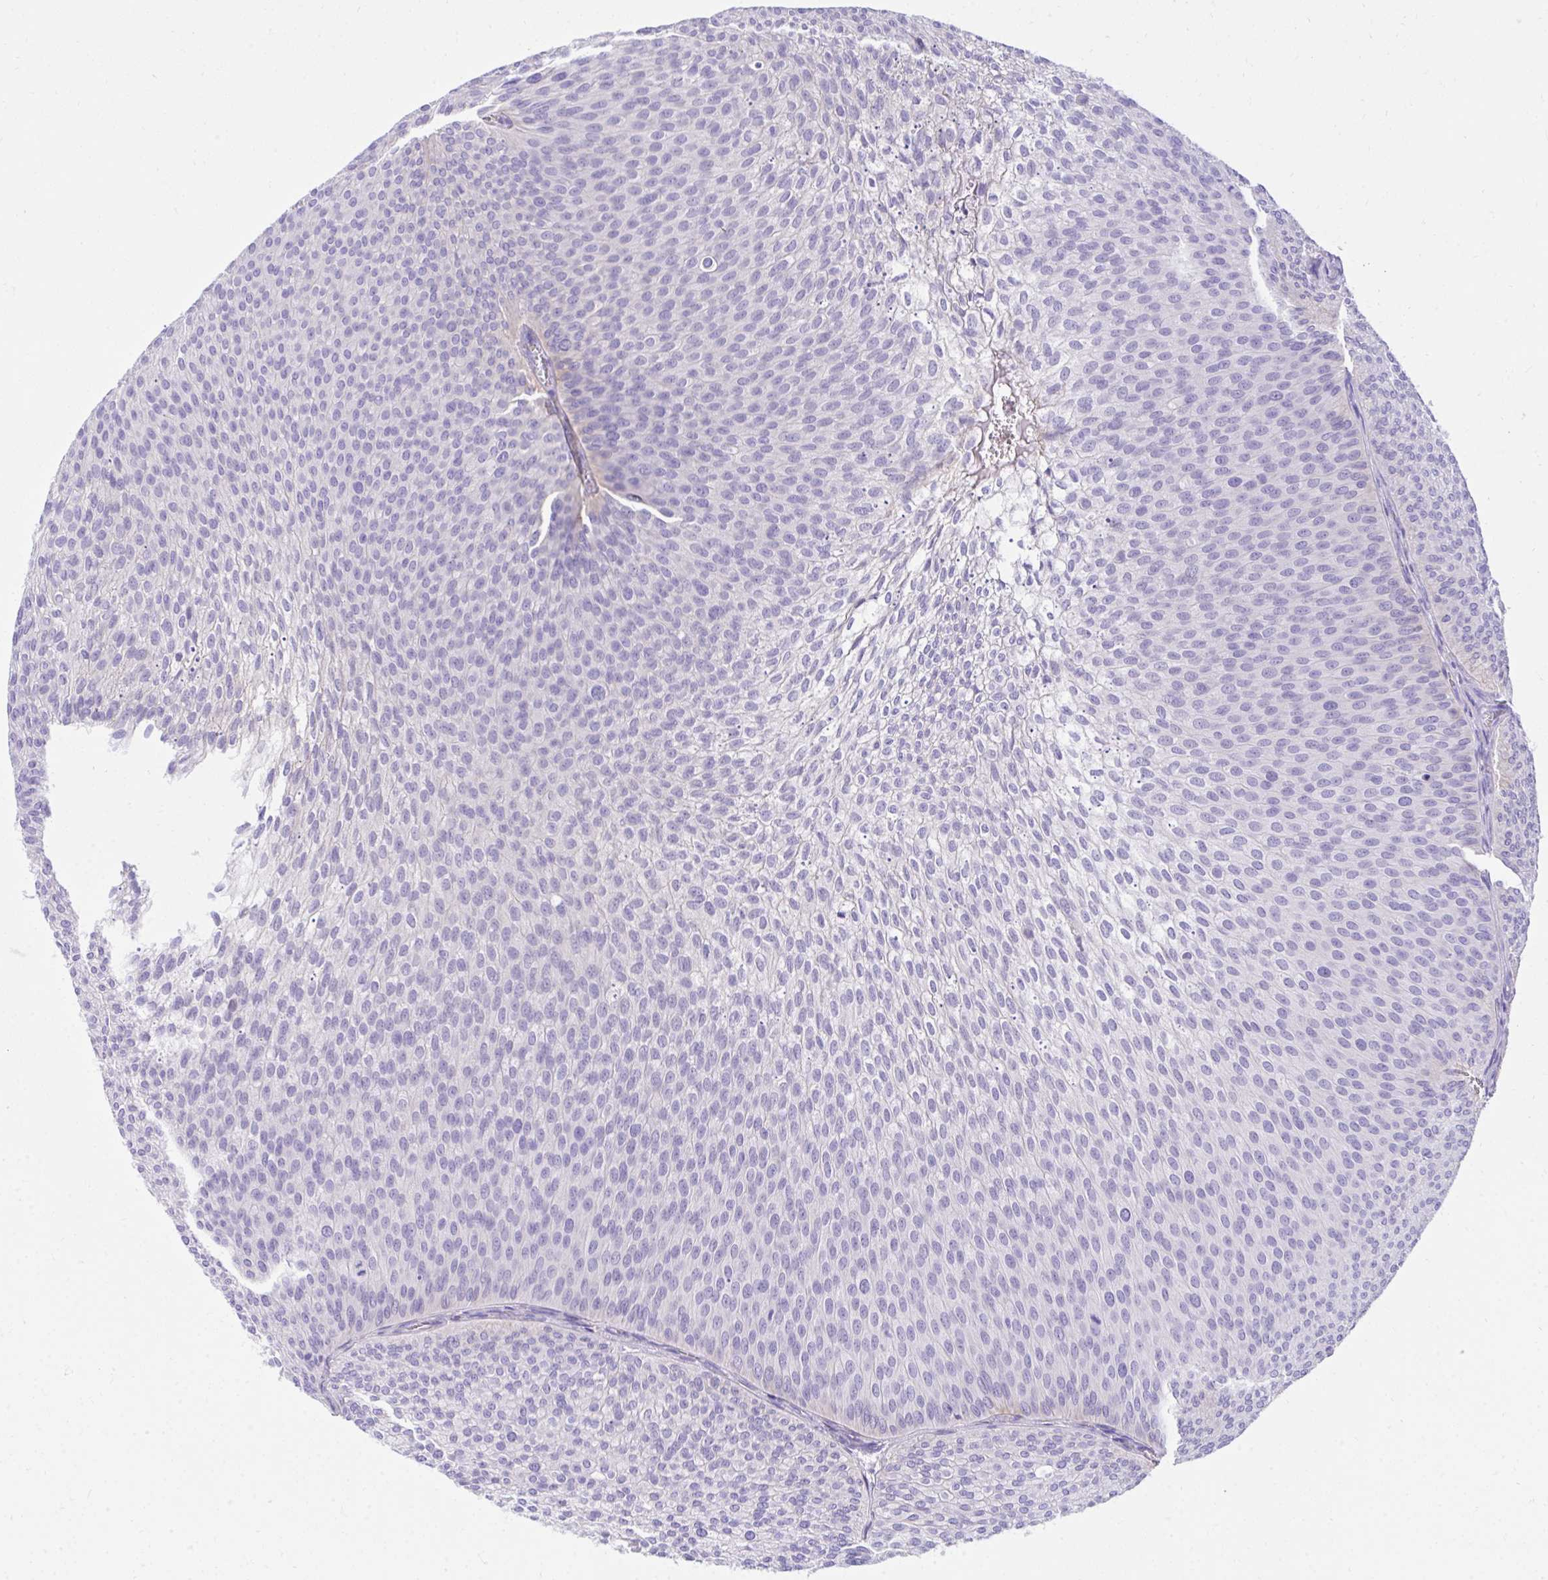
{"staining": {"intensity": "negative", "quantity": "none", "location": "none"}, "tissue": "urothelial cancer", "cell_type": "Tumor cells", "image_type": "cancer", "snomed": [{"axis": "morphology", "description": "Urothelial carcinoma, Low grade"}, {"axis": "topography", "description": "Urinary bladder"}], "caption": "The image exhibits no significant expression in tumor cells of urothelial cancer.", "gene": "HRG", "patient": {"sex": "male", "age": 91}}